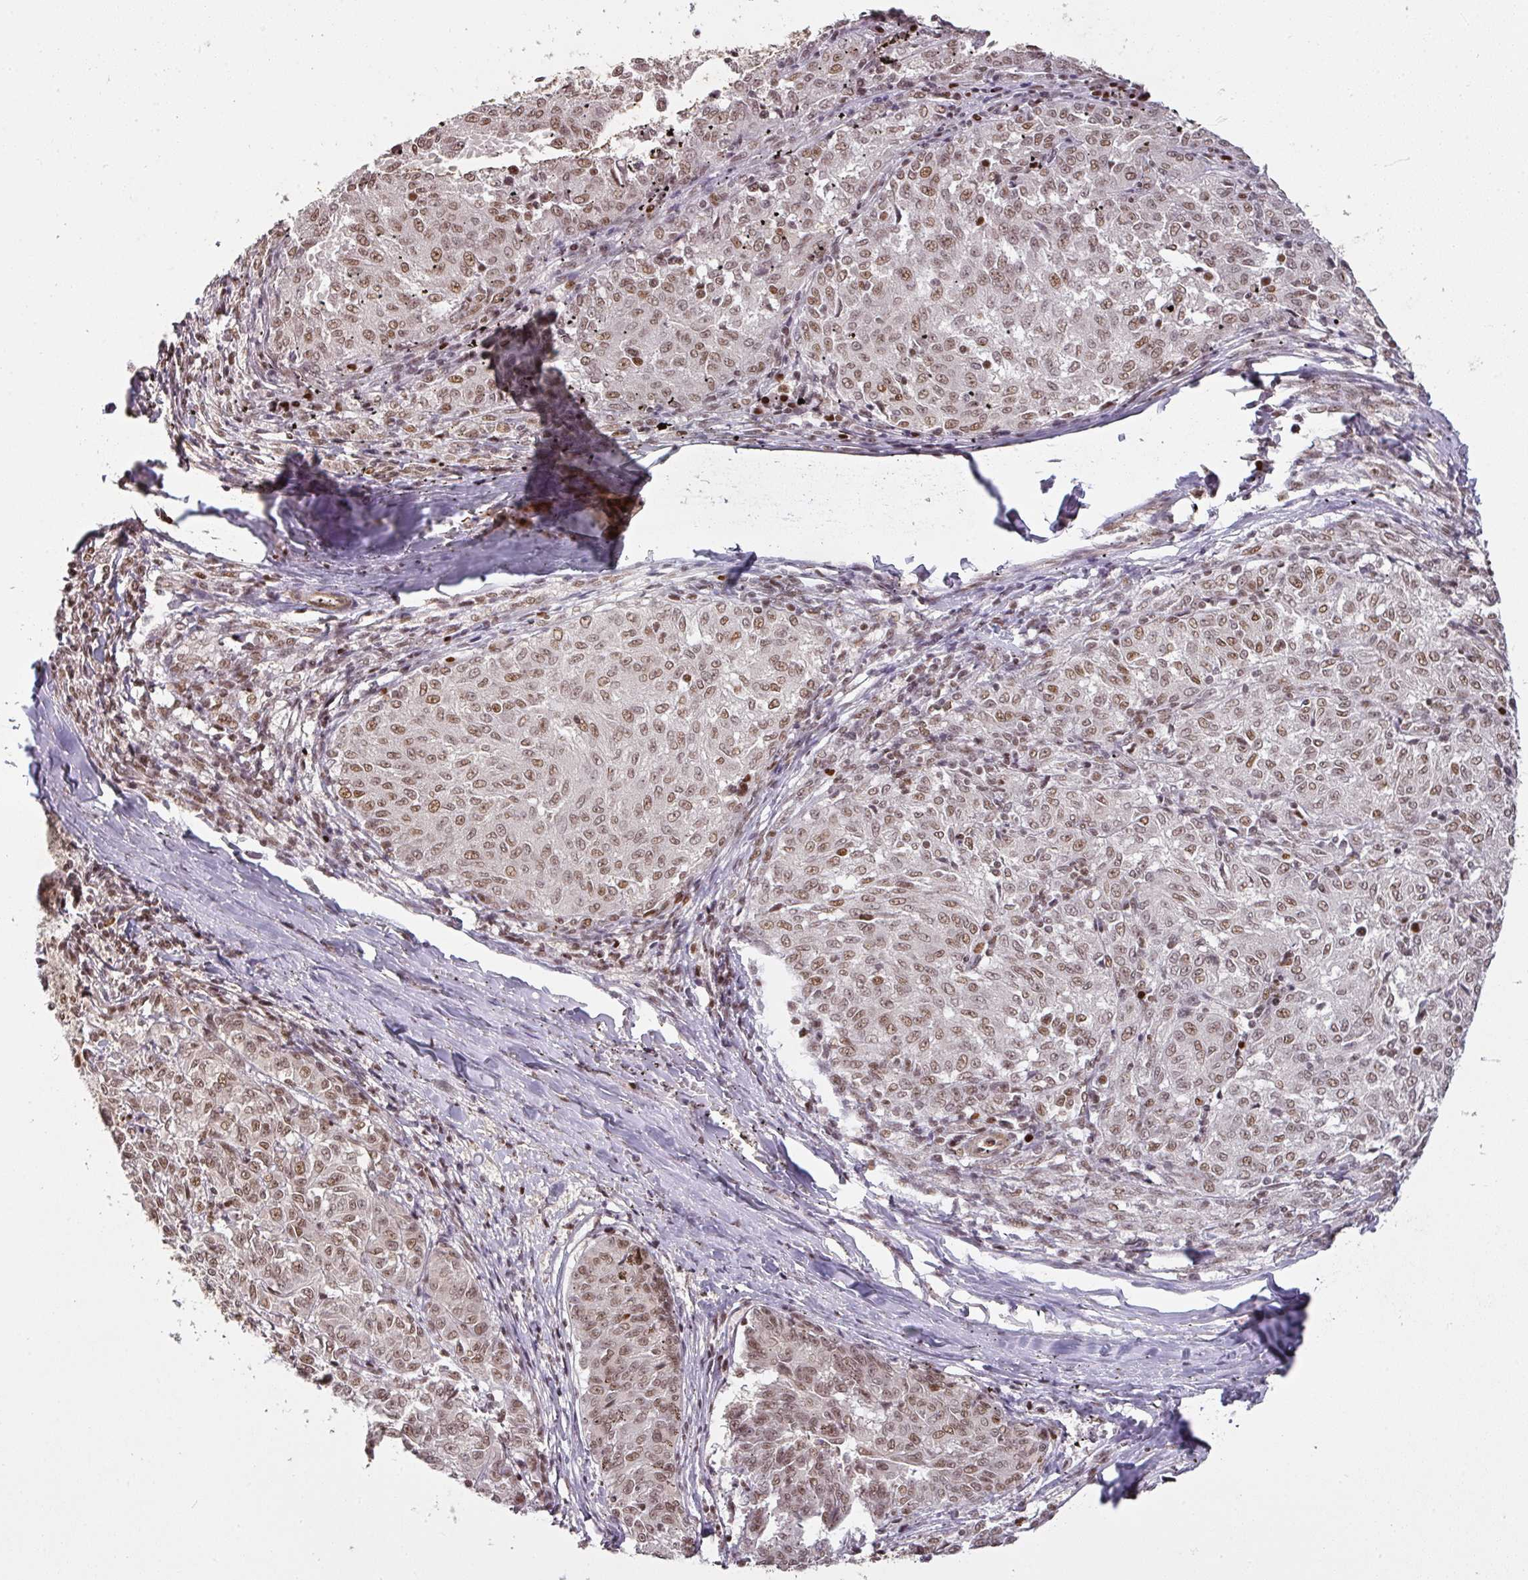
{"staining": {"intensity": "moderate", "quantity": ">75%", "location": "nuclear"}, "tissue": "melanoma", "cell_type": "Tumor cells", "image_type": "cancer", "snomed": [{"axis": "morphology", "description": "Malignant melanoma, NOS"}, {"axis": "topography", "description": "Skin"}], "caption": "Tumor cells show moderate nuclear expression in about >75% of cells in malignant melanoma.", "gene": "GPRIN2", "patient": {"sex": "female", "age": 72}}